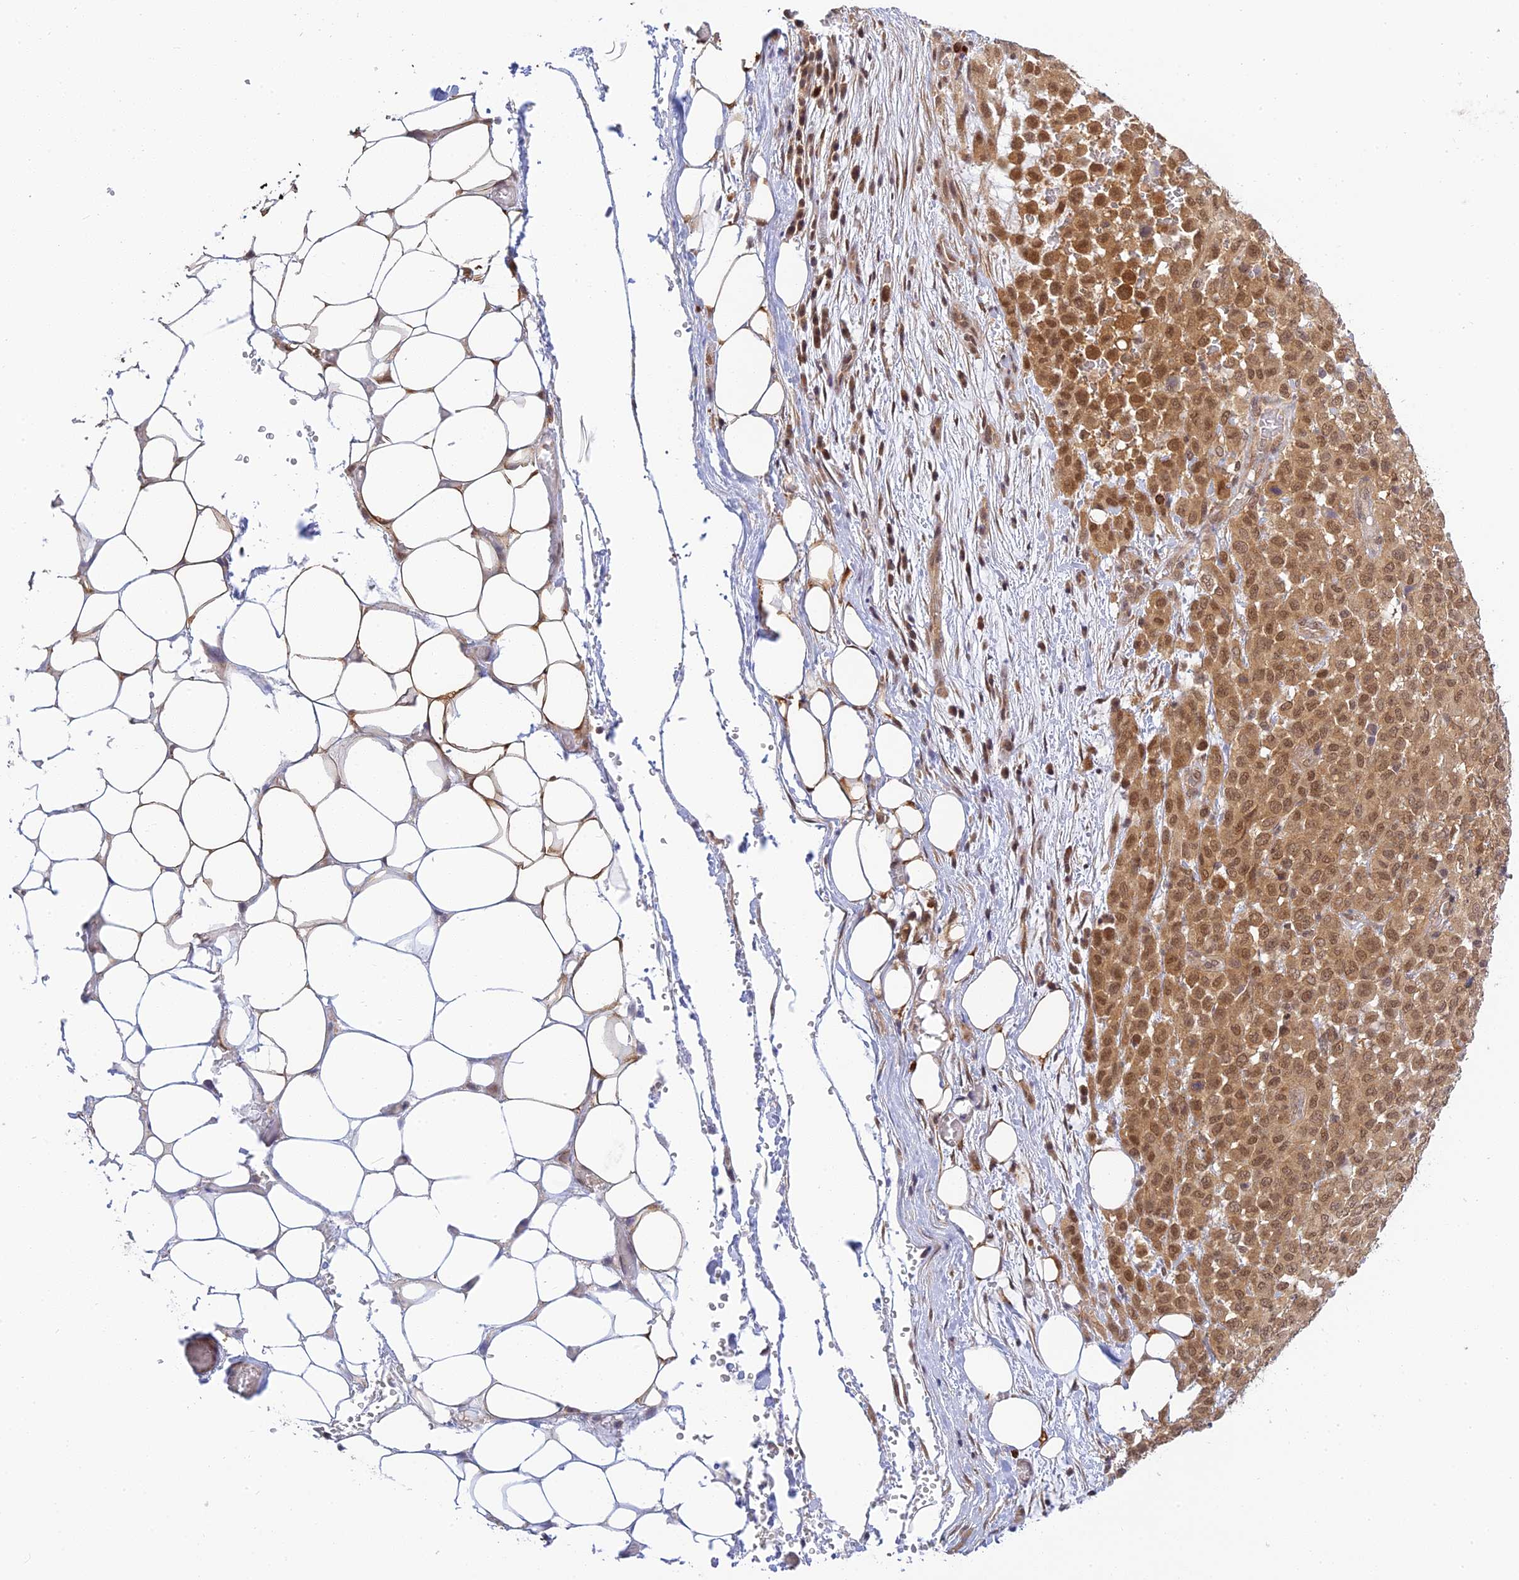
{"staining": {"intensity": "moderate", "quantity": ">75%", "location": "cytoplasmic/membranous,nuclear"}, "tissue": "melanoma", "cell_type": "Tumor cells", "image_type": "cancer", "snomed": [{"axis": "morphology", "description": "Malignant melanoma, Metastatic site"}, {"axis": "topography", "description": "Skin"}], "caption": "Human melanoma stained with a brown dye displays moderate cytoplasmic/membranous and nuclear positive positivity in about >75% of tumor cells.", "gene": "SKIC8", "patient": {"sex": "female", "age": 81}}